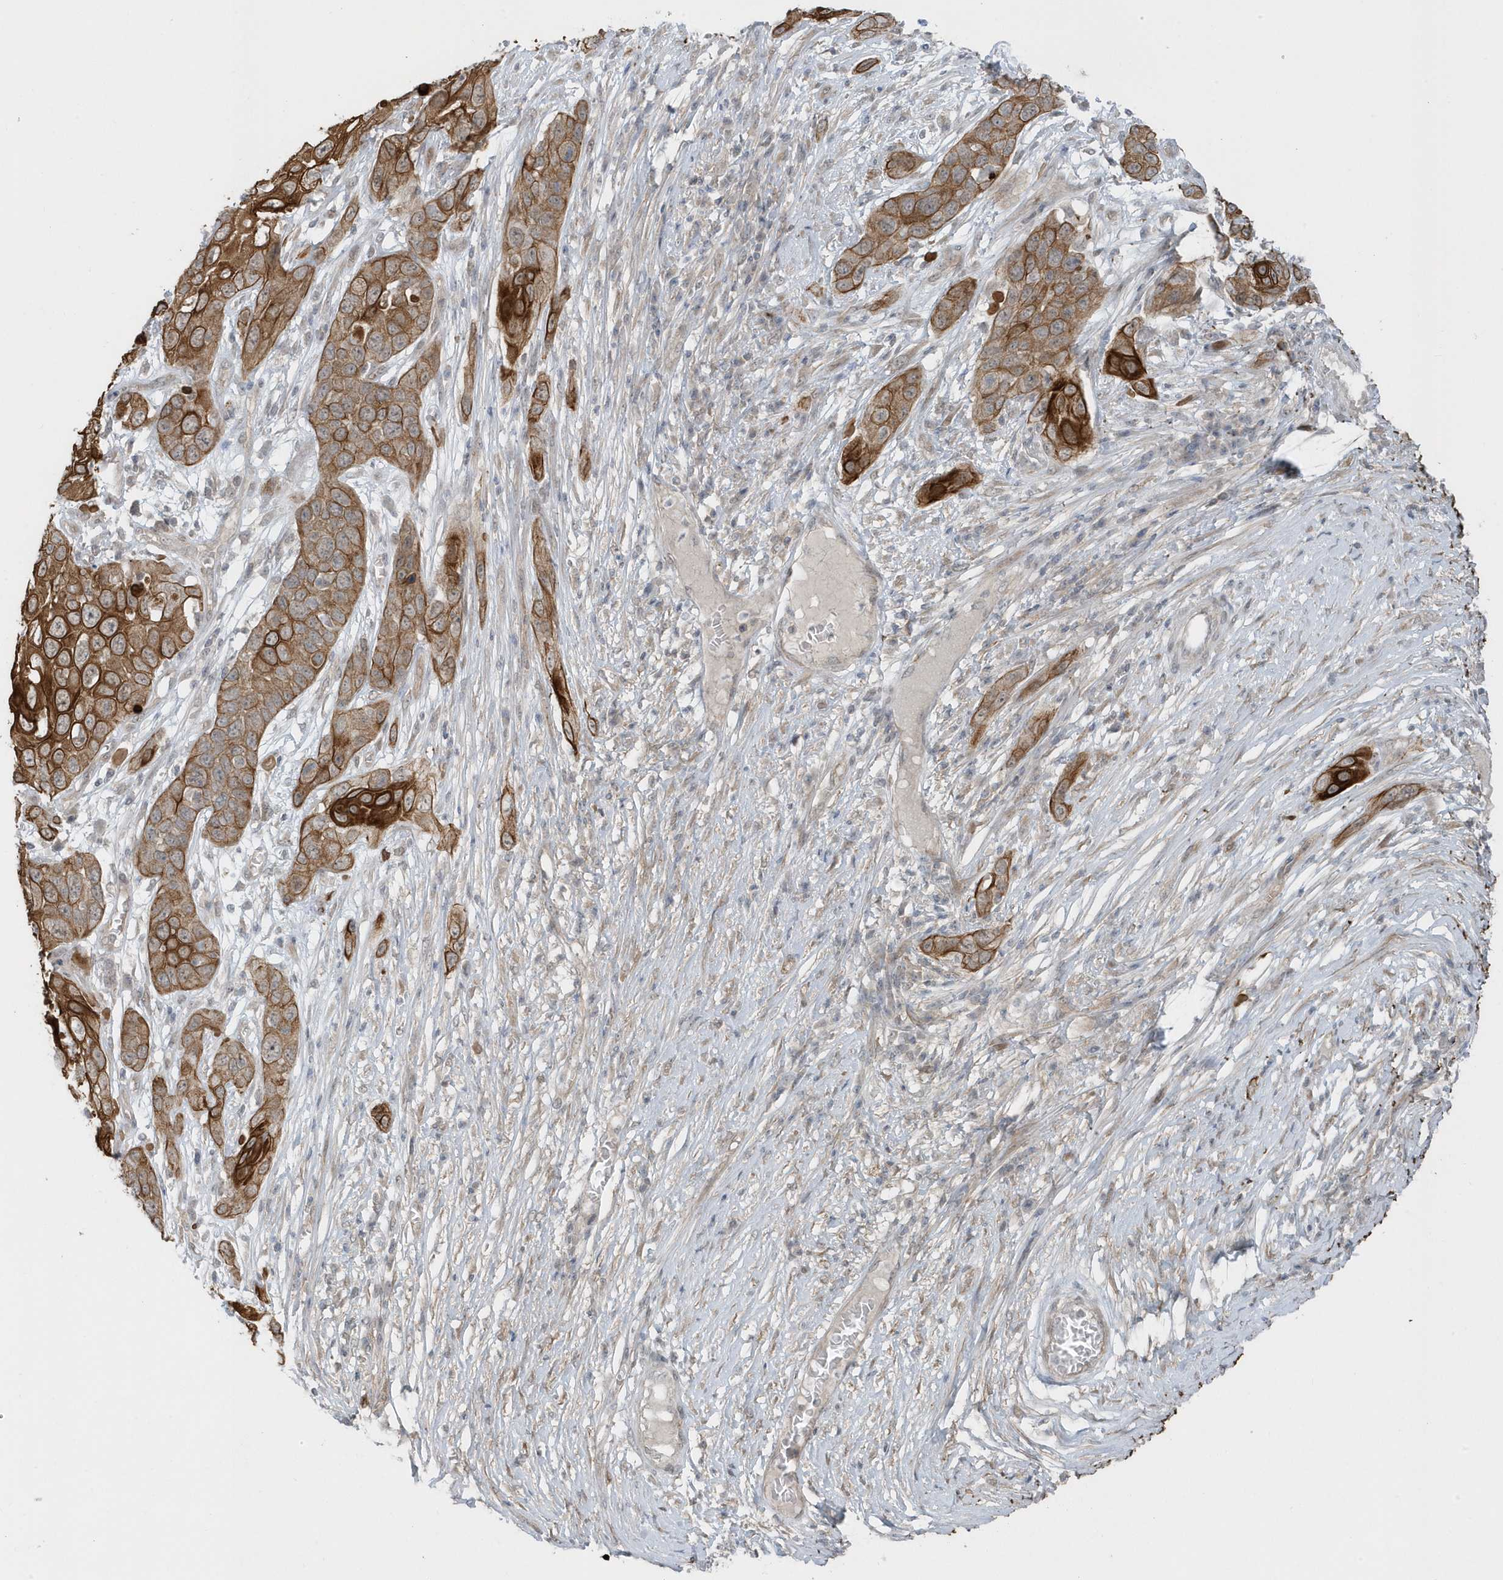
{"staining": {"intensity": "strong", "quantity": ">75%", "location": "cytoplasmic/membranous"}, "tissue": "skin cancer", "cell_type": "Tumor cells", "image_type": "cancer", "snomed": [{"axis": "morphology", "description": "Squamous cell carcinoma, NOS"}, {"axis": "topography", "description": "Skin"}], "caption": "Immunohistochemical staining of squamous cell carcinoma (skin) reveals high levels of strong cytoplasmic/membranous protein staining in approximately >75% of tumor cells.", "gene": "PARD3B", "patient": {"sex": "male", "age": 55}}